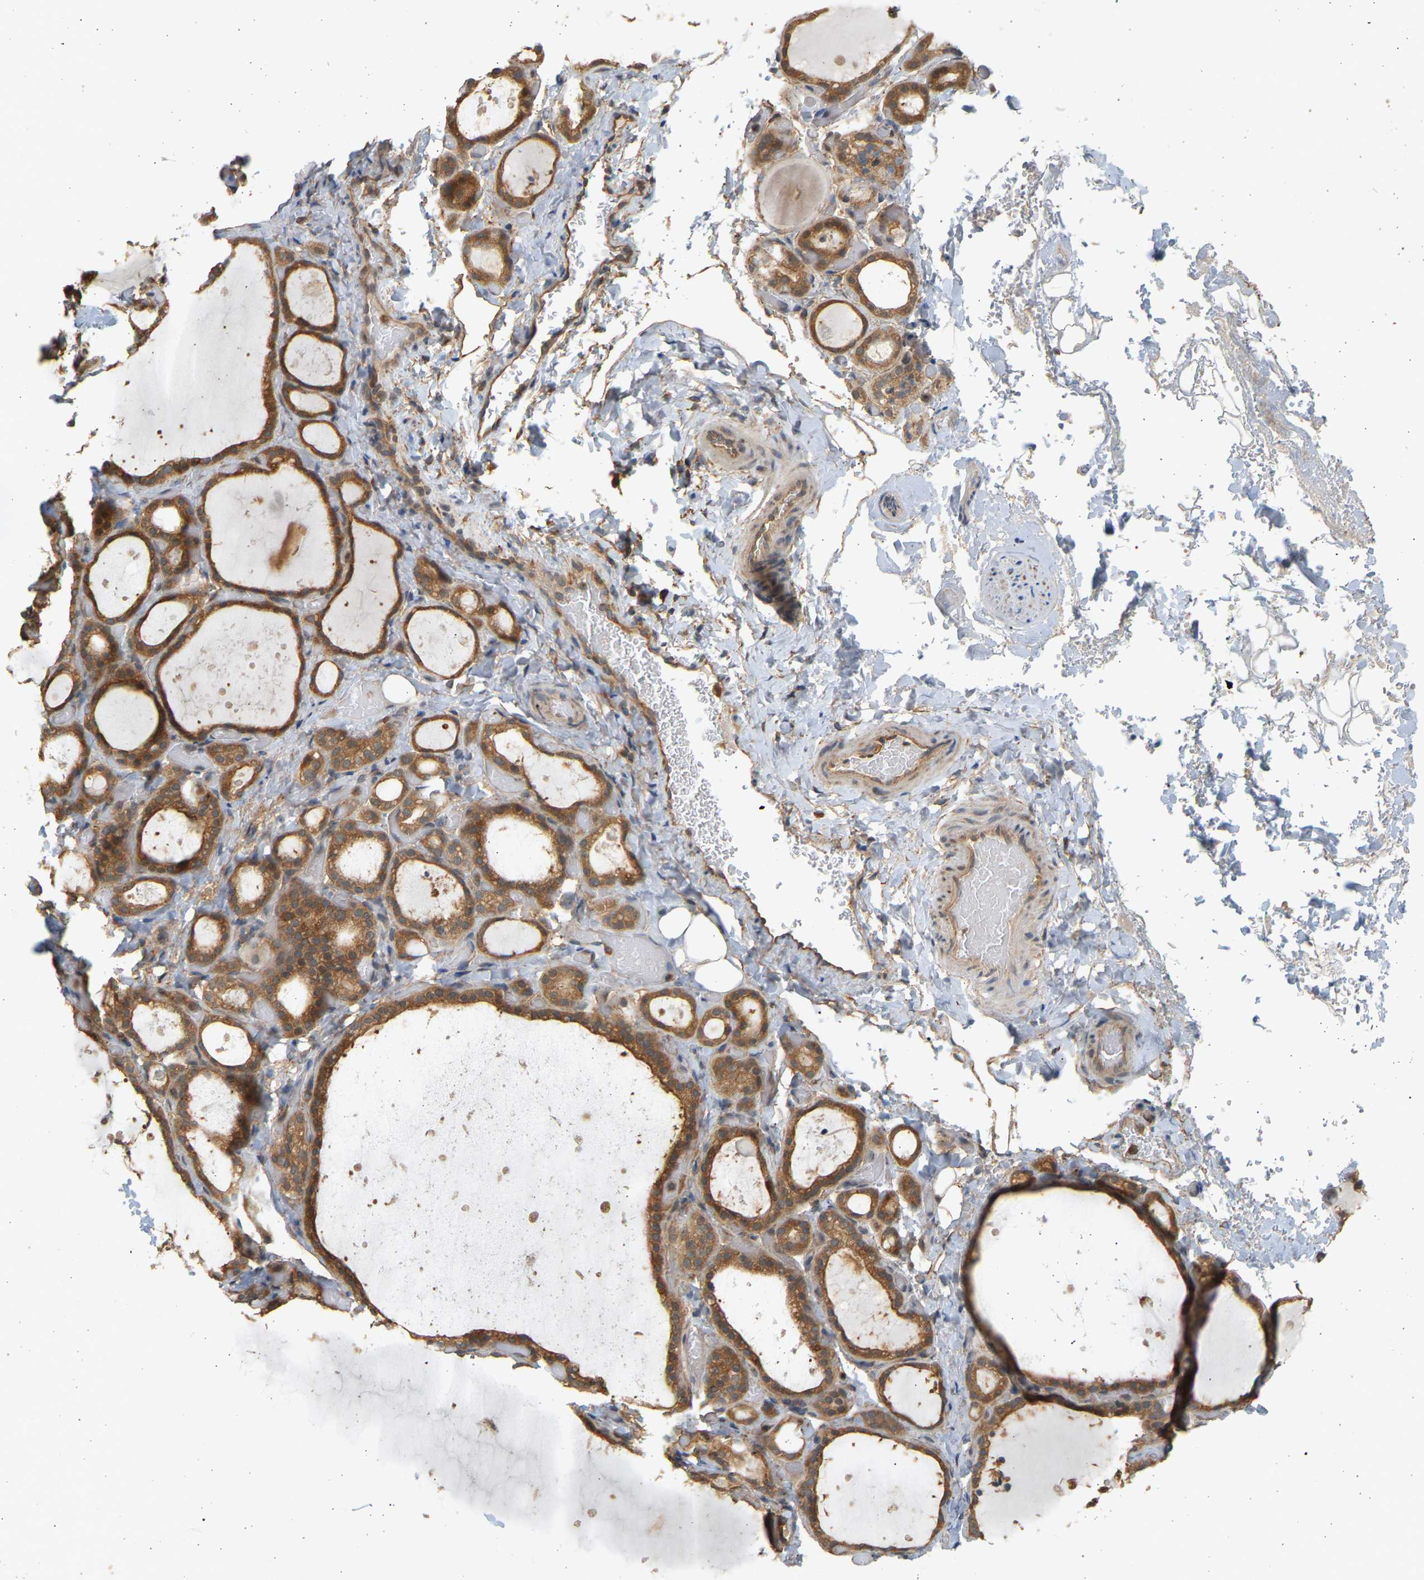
{"staining": {"intensity": "moderate", "quantity": ">75%", "location": "cytoplasmic/membranous"}, "tissue": "thyroid gland", "cell_type": "Glandular cells", "image_type": "normal", "snomed": [{"axis": "morphology", "description": "Normal tissue, NOS"}, {"axis": "topography", "description": "Thyroid gland"}], "caption": "The micrograph demonstrates immunohistochemical staining of benign thyroid gland. There is moderate cytoplasmic/membranous positivity is present in approximately >75% of glandular cells.", "gene": "B4GALT6", "patient": {"sex": "female", "age": 44}}